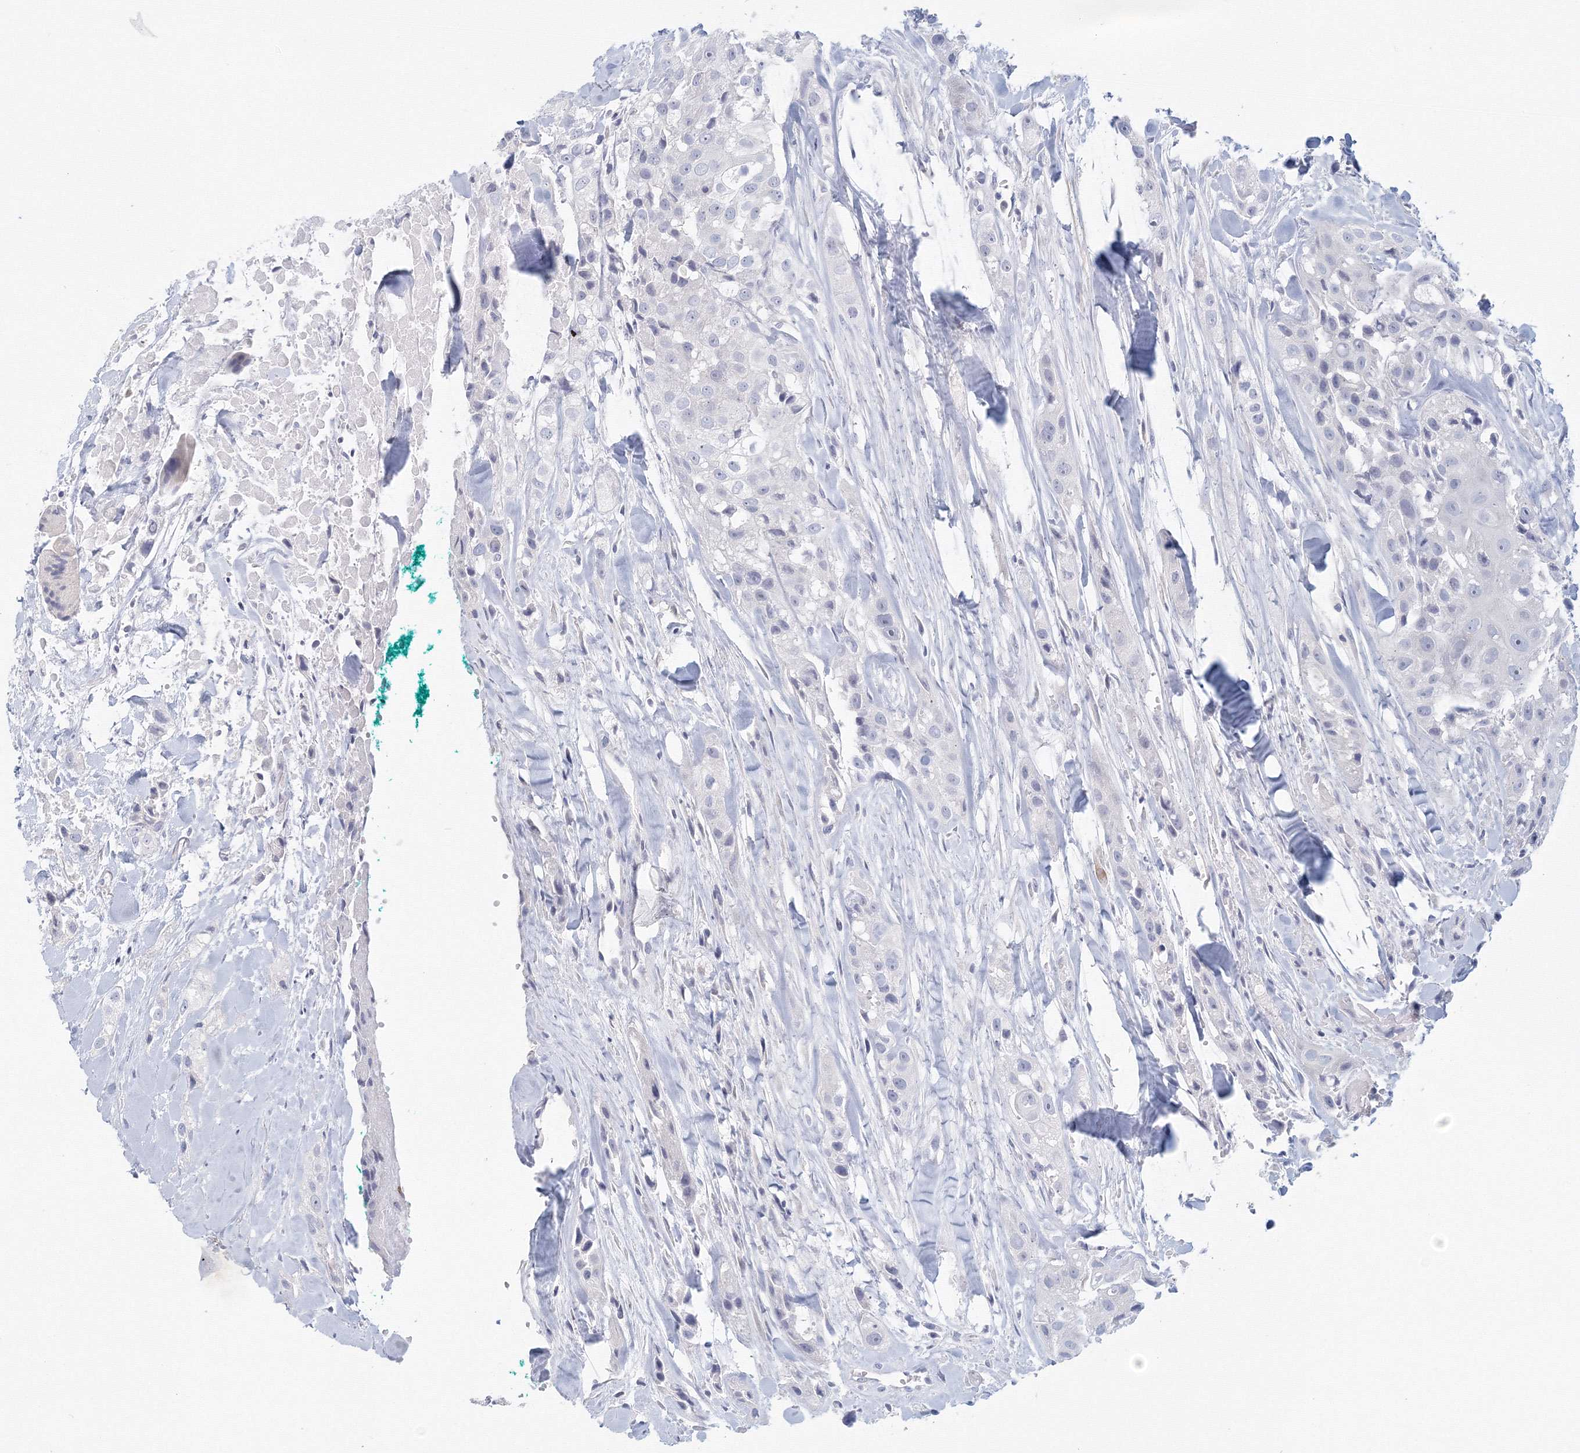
{"staining": {"intensity": "negative", "quantity": "none", "location": "none"}, "tissue": "head and neck cancer", "cell_type": "Tumor cells", "image_type": "cancer", "snomed": [{"axis": "morphology", "description": "Normal tissue, NOS"}, {"axis": "morphology", "description": "Squamous cell carcinoma, NOS"}, {"axis": "topography", "description": "Skeletal muscle"}, {"axis": "topography", "description": "Head-Neck"}], "caption": "Immunohistochemistry (IHC) histopathology image of squamous cell carcinoma (head and neck) stained for a protein (brown), which reveals no staining in tumor cells.", "gene": "TACC2", "patient": {"sex": "male", "age": 51}}